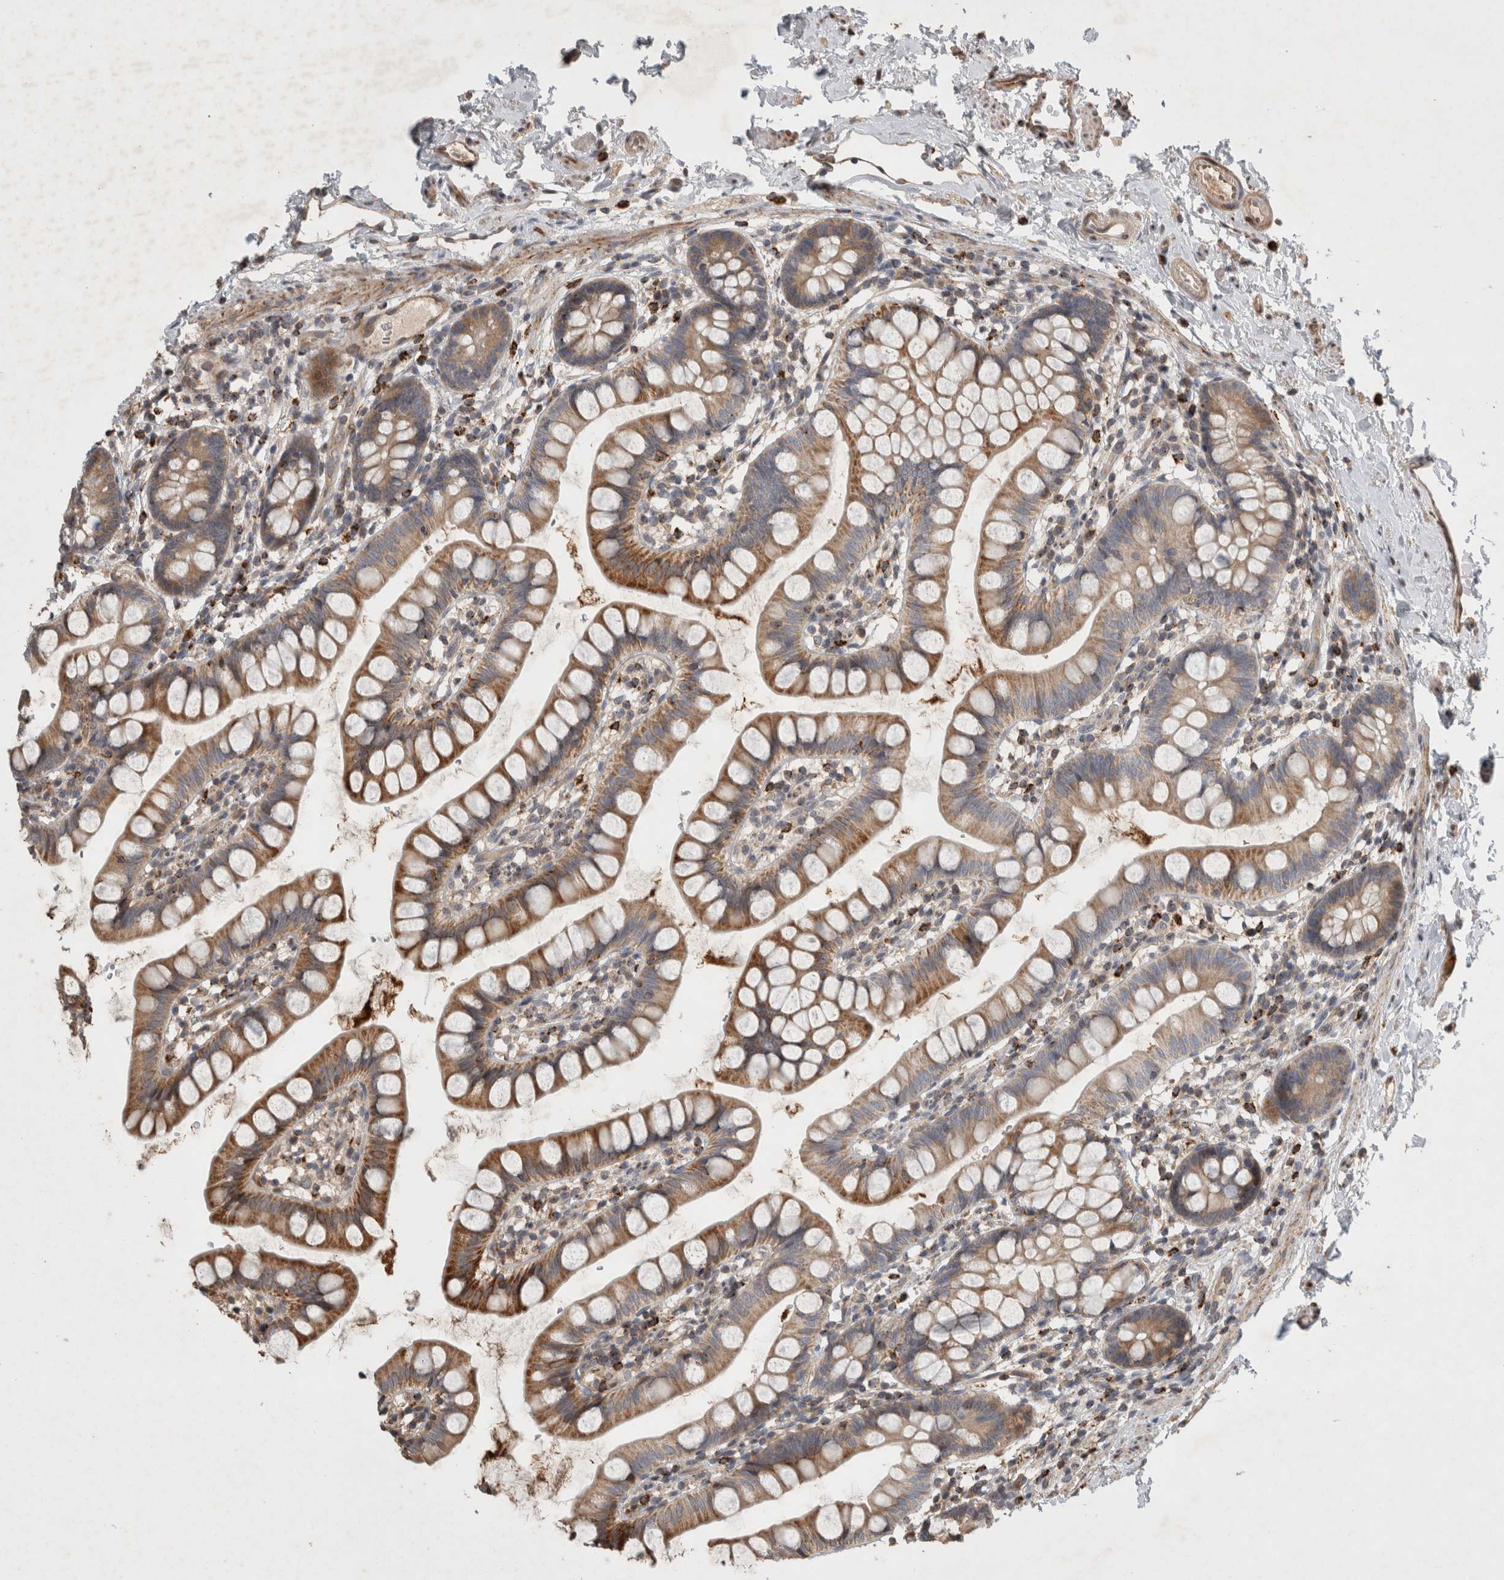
{"staining": {"intensity": "moderate", "quantity": ">75%", "location": "cytoplasmic/membranous"}, "tissue": "small intestine", "cell_type": "Glandular cells", "image_type": "normal", "snomed": [{"axis": "morphology", "description": "Normal tissue, NOS"}, {"axis": "topography", "description": "Small intestine"}], "caption": "A brown stain highlights moderate cytoplasmic/membranous staining of a protein in glandular cells of unremarkable human small intestine.", "gene": "SERAC1", "patient": {"sex": "female", "age": 84}}